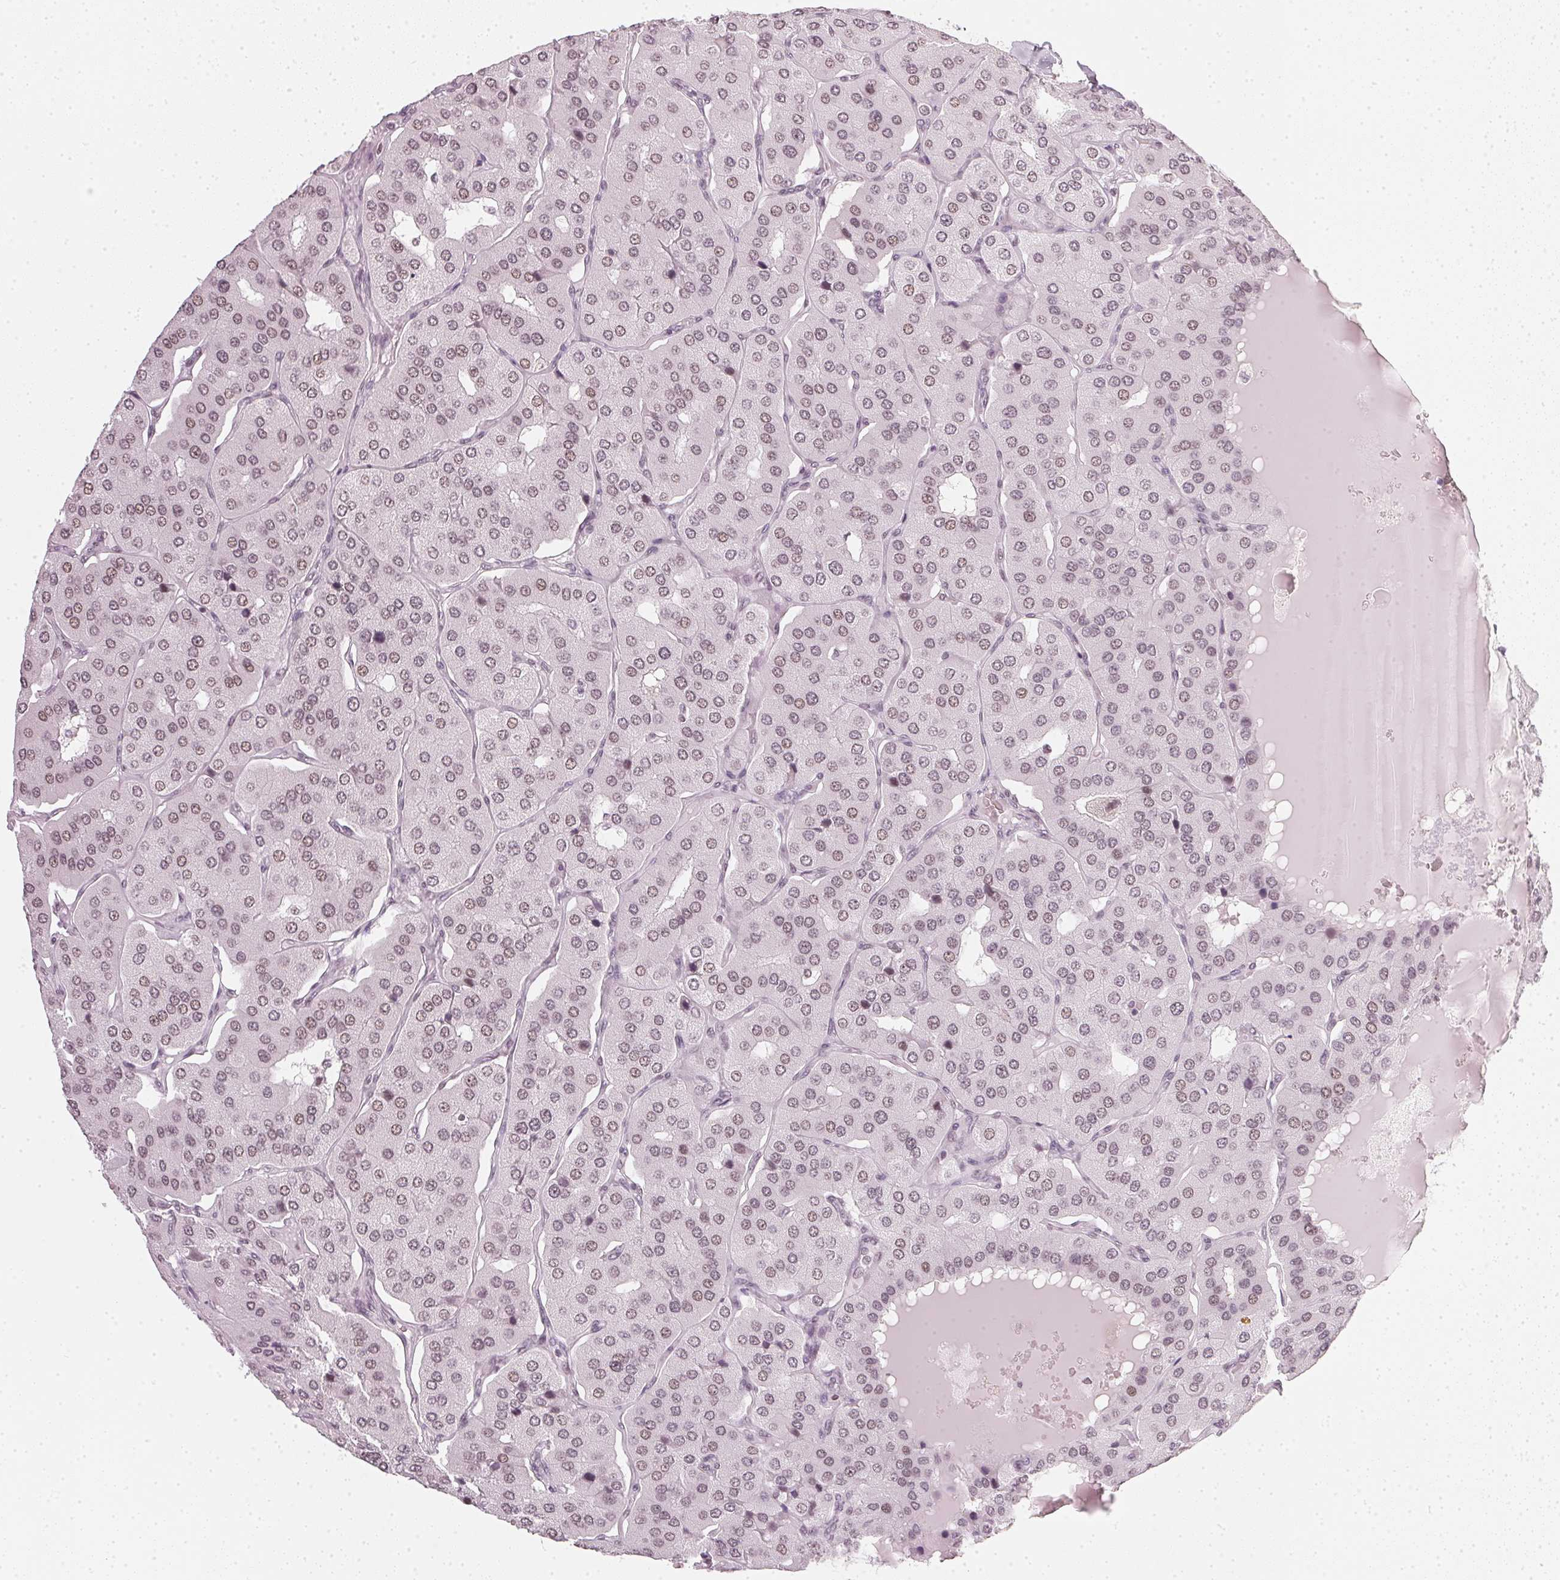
{"staining": {"intensity": "weak", "quantity": ">75%", "location": "nuclear"}, "tissue": "parathyroid gland", "cell_type": "Glandular cells", "image_type": "normal", "snomed": [{"axis": "morphology", "description": "Normal tissue, NOS"}, {"axis": "morphology", "description": "Adenoma, NOS"}, {"axis": "topography", "description": "Parathyroid gland"}], "caption": "Immunohistochemistry of benign parathyroid gland demonstrates low levels of weak nuclear staining in approximately >75% of glandular cells. The protein of interest is shown in brown color, while the nuclei are stained blue.", "gene": "DNAJC6", "patient": {"sex": "female", "age": 86}}